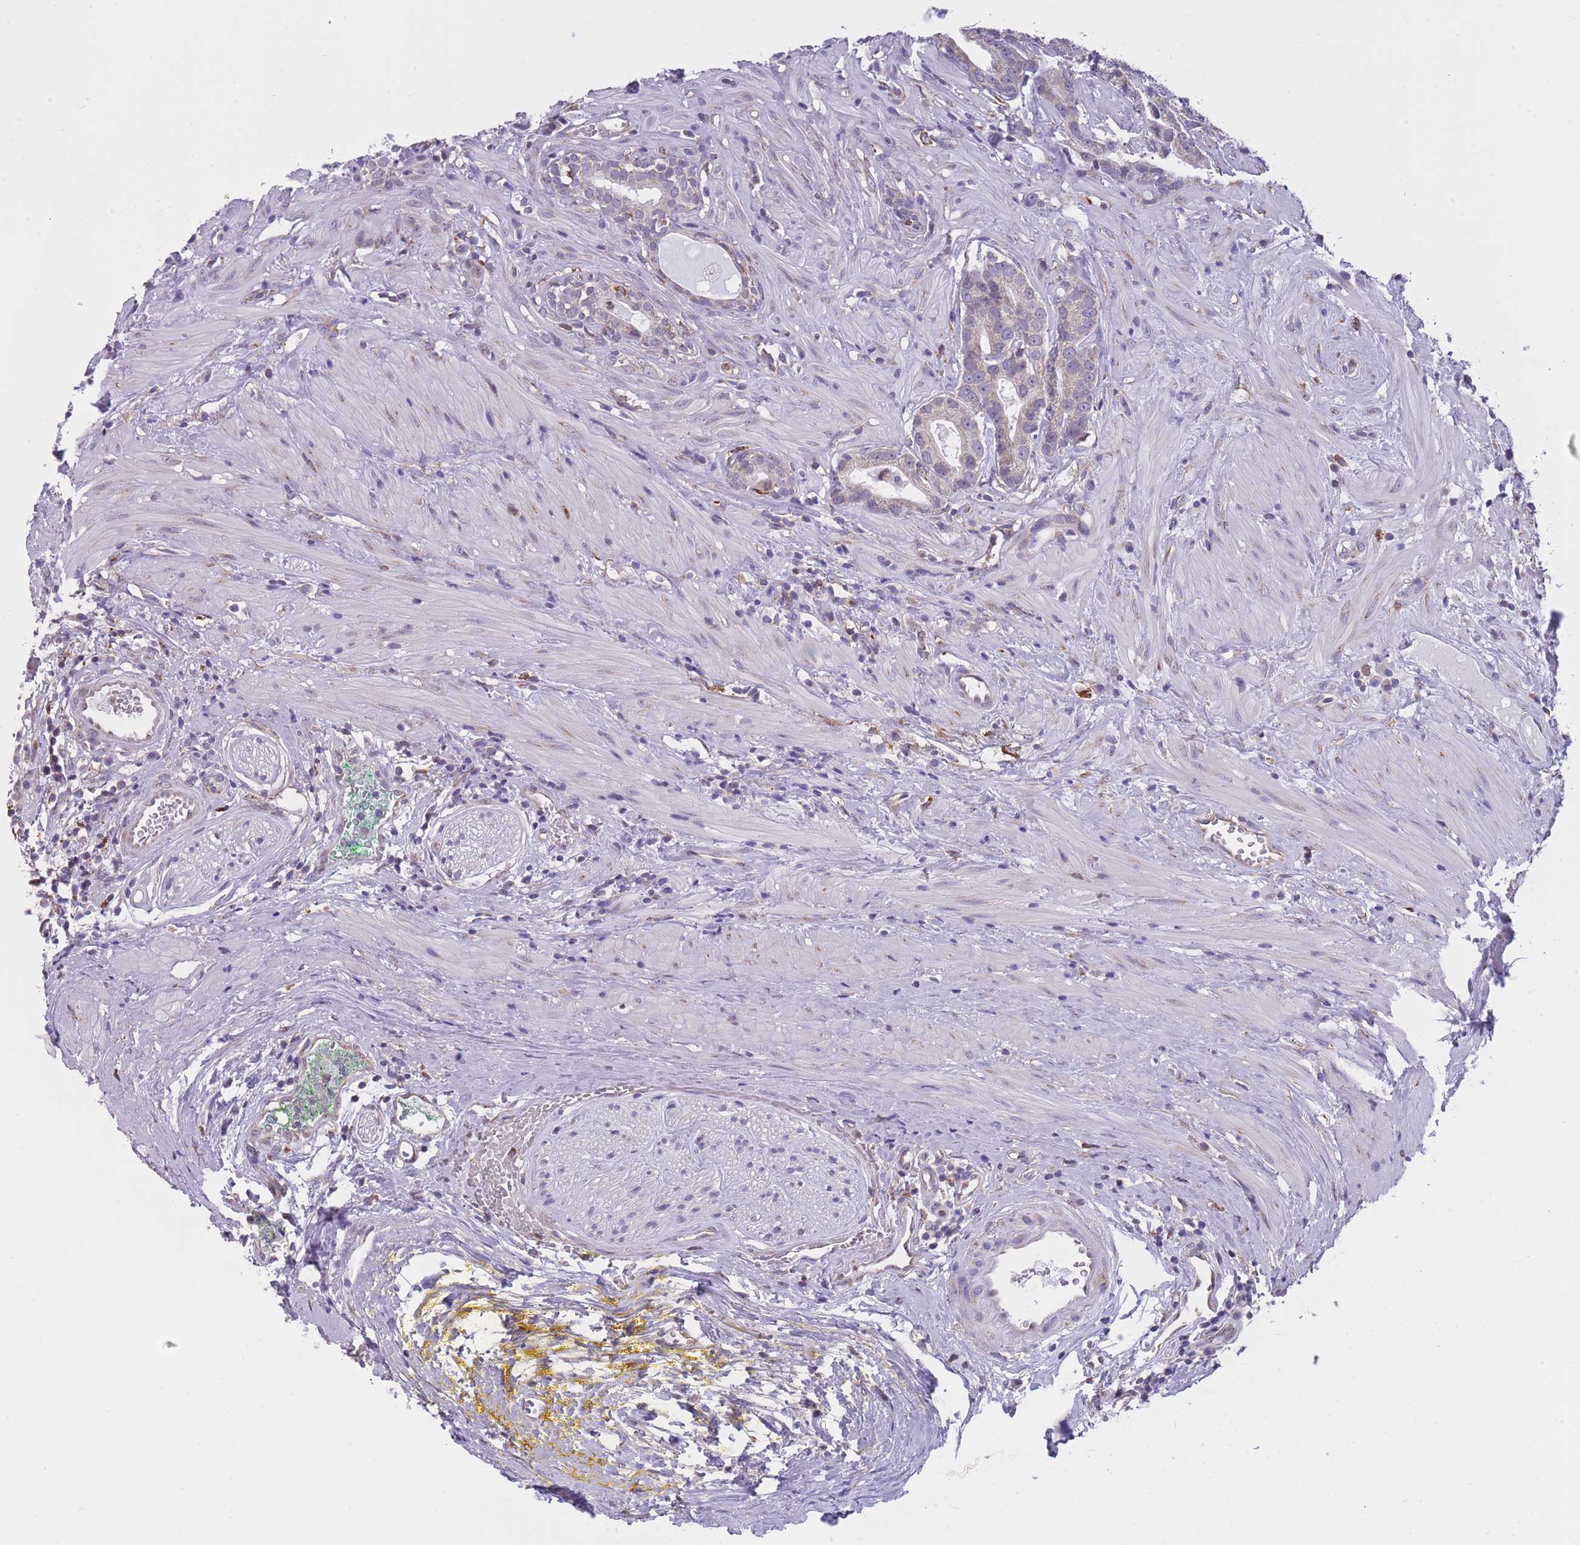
{"staining": {"intensity": "negative", "quantity": "none", "location": "none"}, "tissue": "prostate cancer", "cell_type": "Tumor cells", "image_type": "cancer", "snomed": [{"axis": "morphology", "description": "Adenocarcinoma, High grade"}, {"axis": "topography", "description": "Prostate"}], "caption": "Immunohistochemistry of human high-grade adenocarcinoma (prostate) shows no expression in tumor cells.", "gene": "ZNF662", "patient": {"sex": "male", "age": 67}}